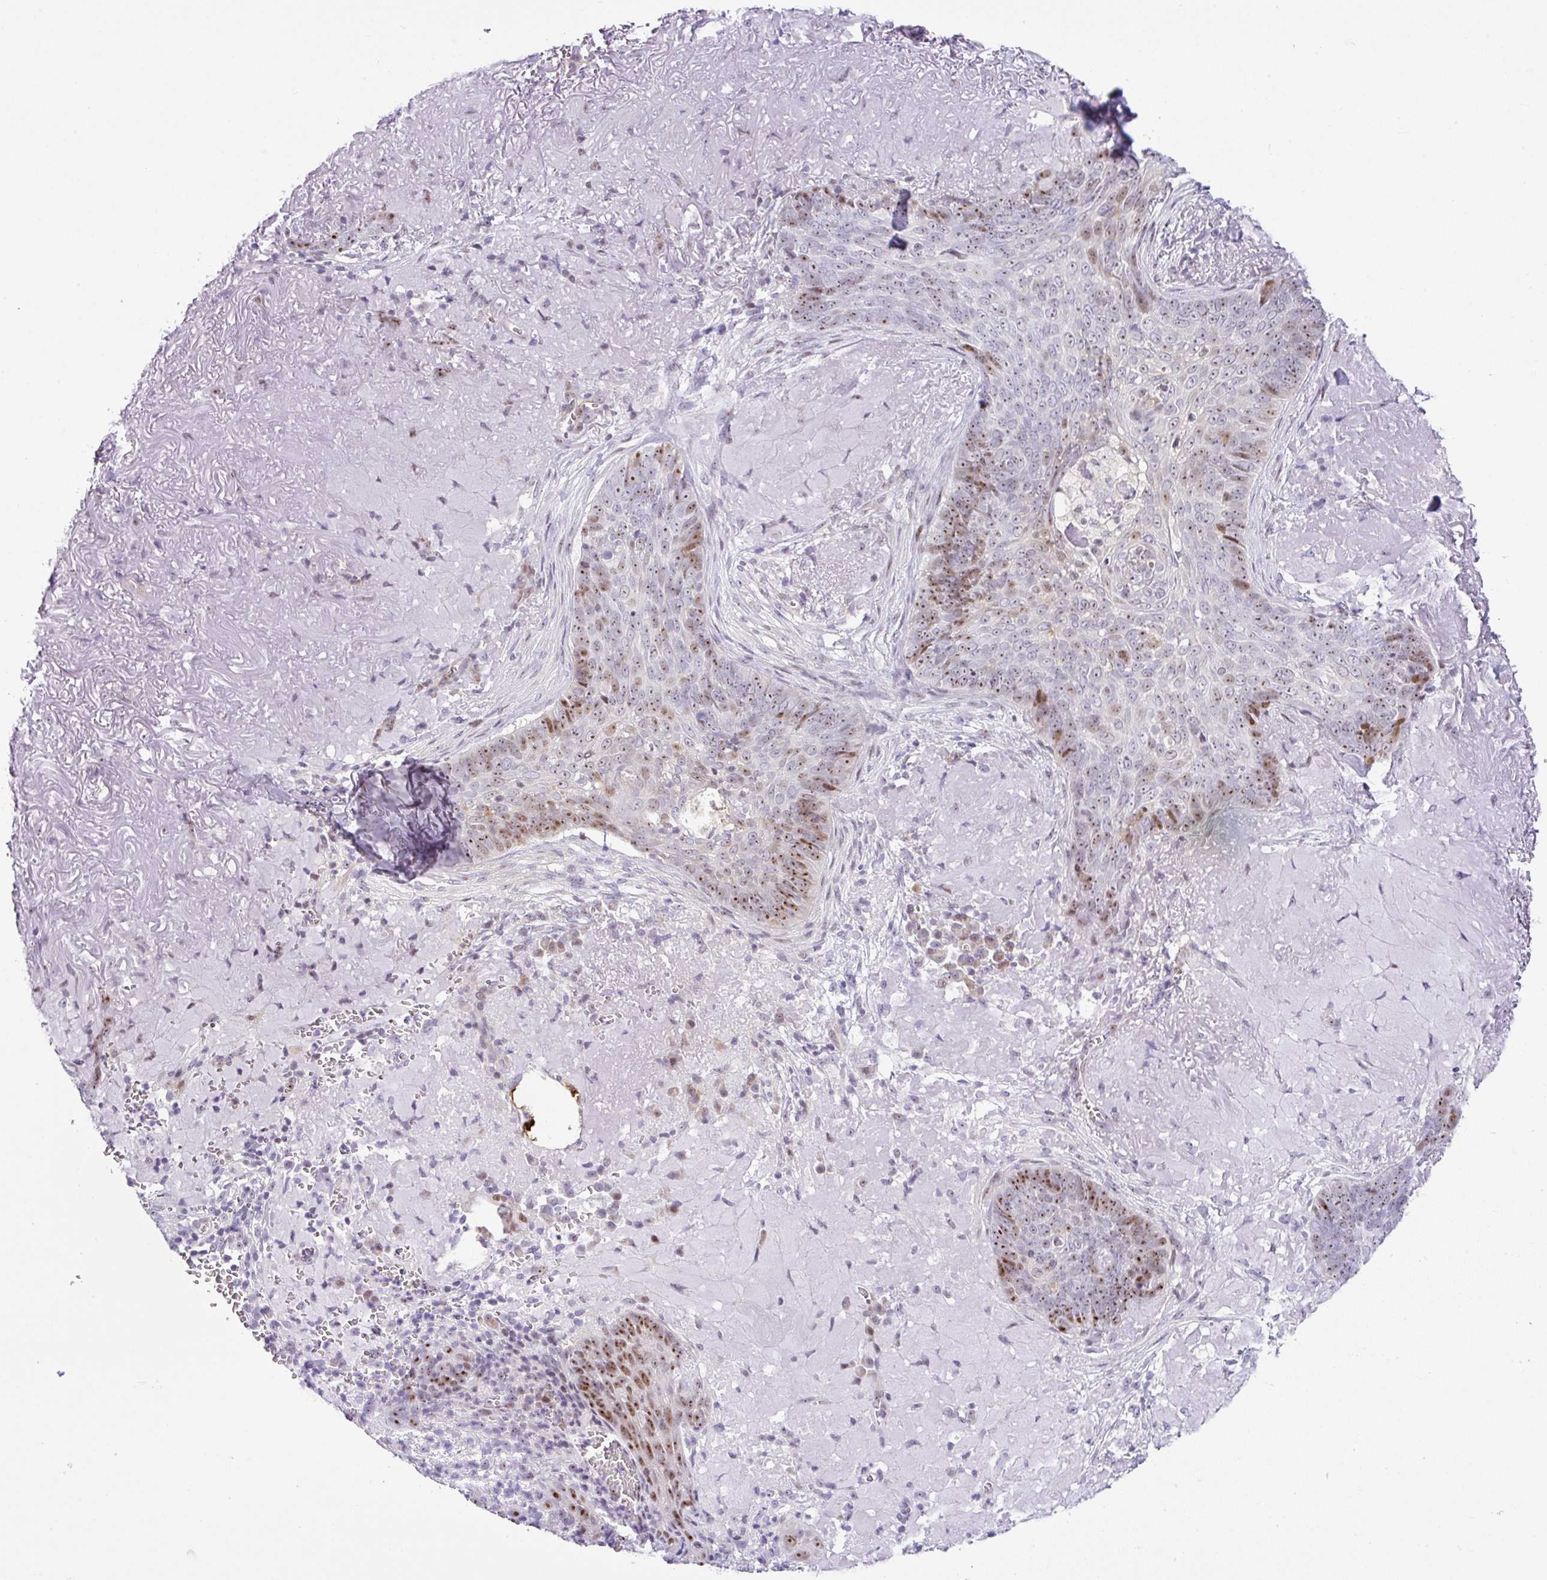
{"staining": {"intensity": "moderate", "quantity": "<25%", "location": "nuclear"}, "tissue": "skin cancer", "cell_type": "Tumor cells", "image_type": "cancer", "snomed": [{"axis": "morphology", "description": "Basal cell carcinoma"}, {"axis": "topography", "description": "Skin"}, {"axis": "topography", "description": "Skin of face"}], "caption": "A high-resolution image shows IHC staining of skin cancer (basal cell carcinoma), which displays moderate nuclear expression in approximately <25% of tumor cells.", "gene": "NDUFB2", "patient": {"sex": "female", "age": 95}}